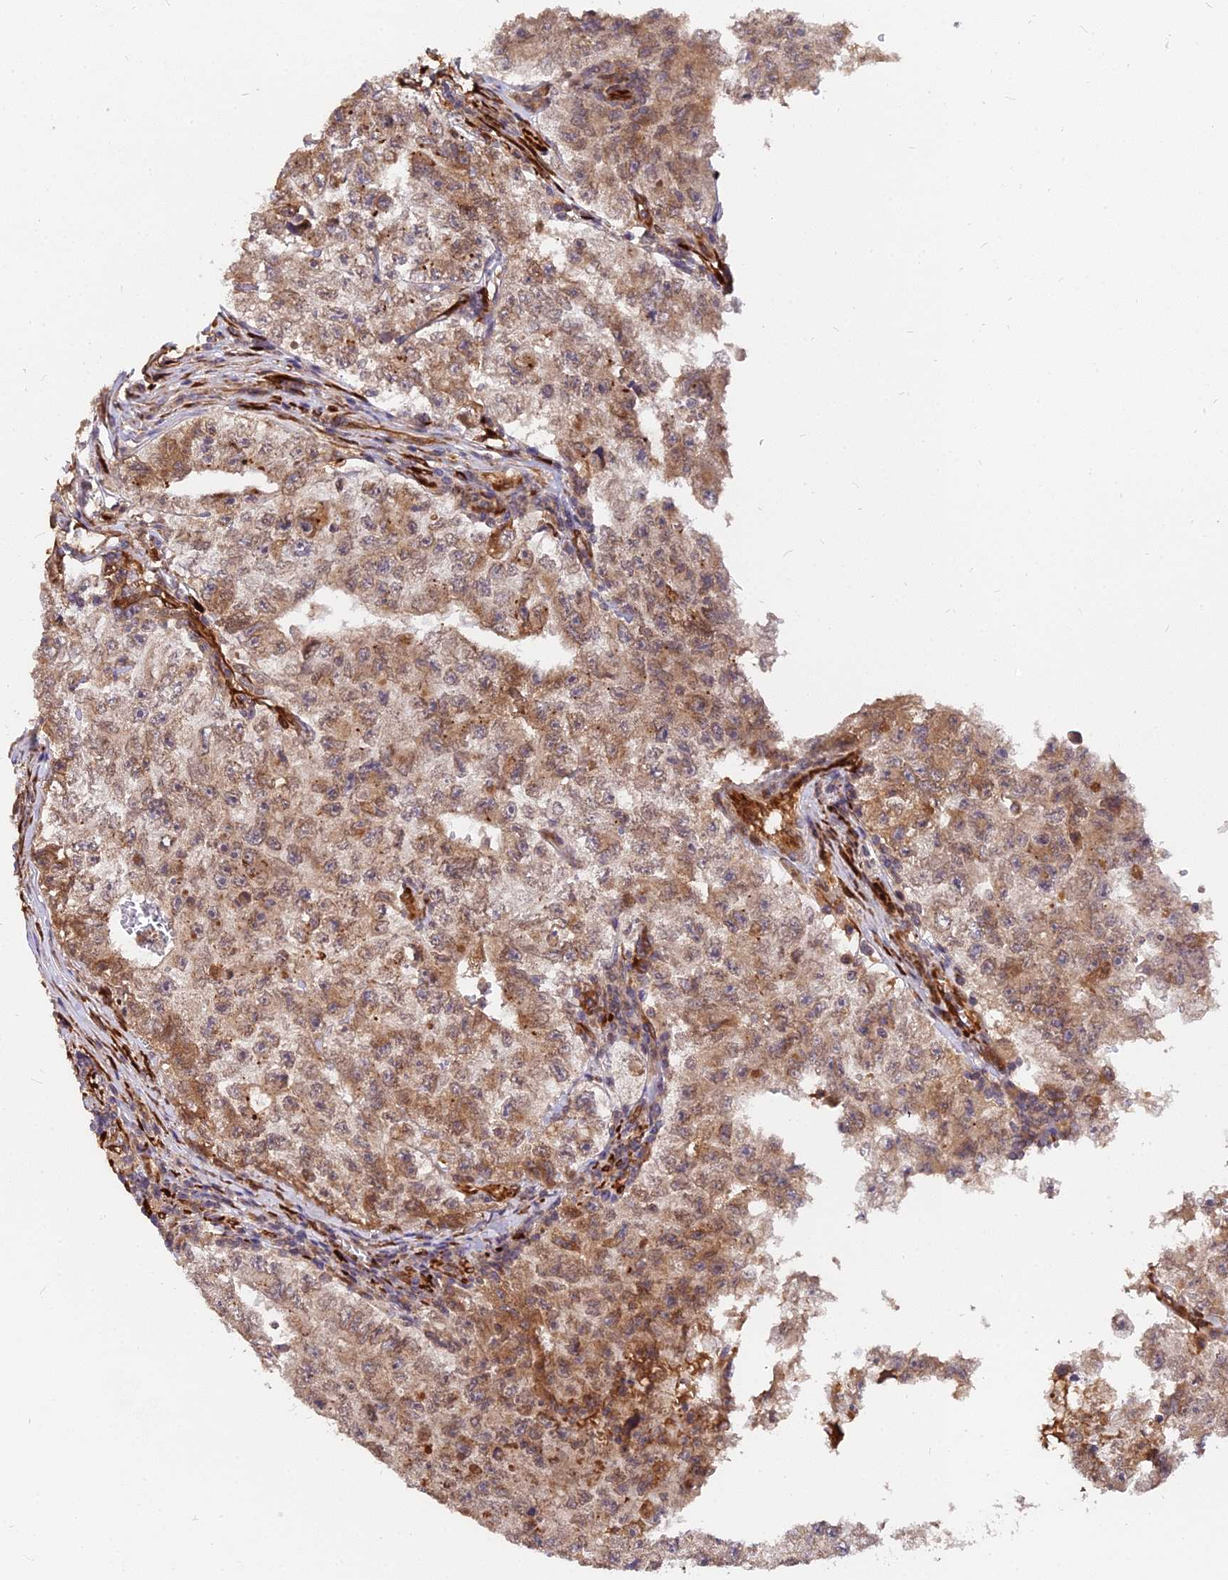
{"staining": {"intensity": "moderate", "quantity": ">75%", "location": "cytoplasmic/membranous"}, "tissue": "testis cancer", "cell_type": "Tumor cells", "image_type": "cancer", "snomed": [{"axis": "morphology", "description": "Carcinoma, Embryonal, NOS"}, {"axis": "topography", "description": "Testis"}], "caption": "Testis cancer was stained to show a protein in brown. There is medium levels of moderate cytoplasmic/membranous positivity in about >75% of tumor cells. The protein is stained brown, and the nuclei are stained in blue (DAB (3,3'-diaminobenzidine) IHC with brightfield microscopy, high magnification).", "gene": "PDE4D", "patient": {"sex": "male", "age": 17}}